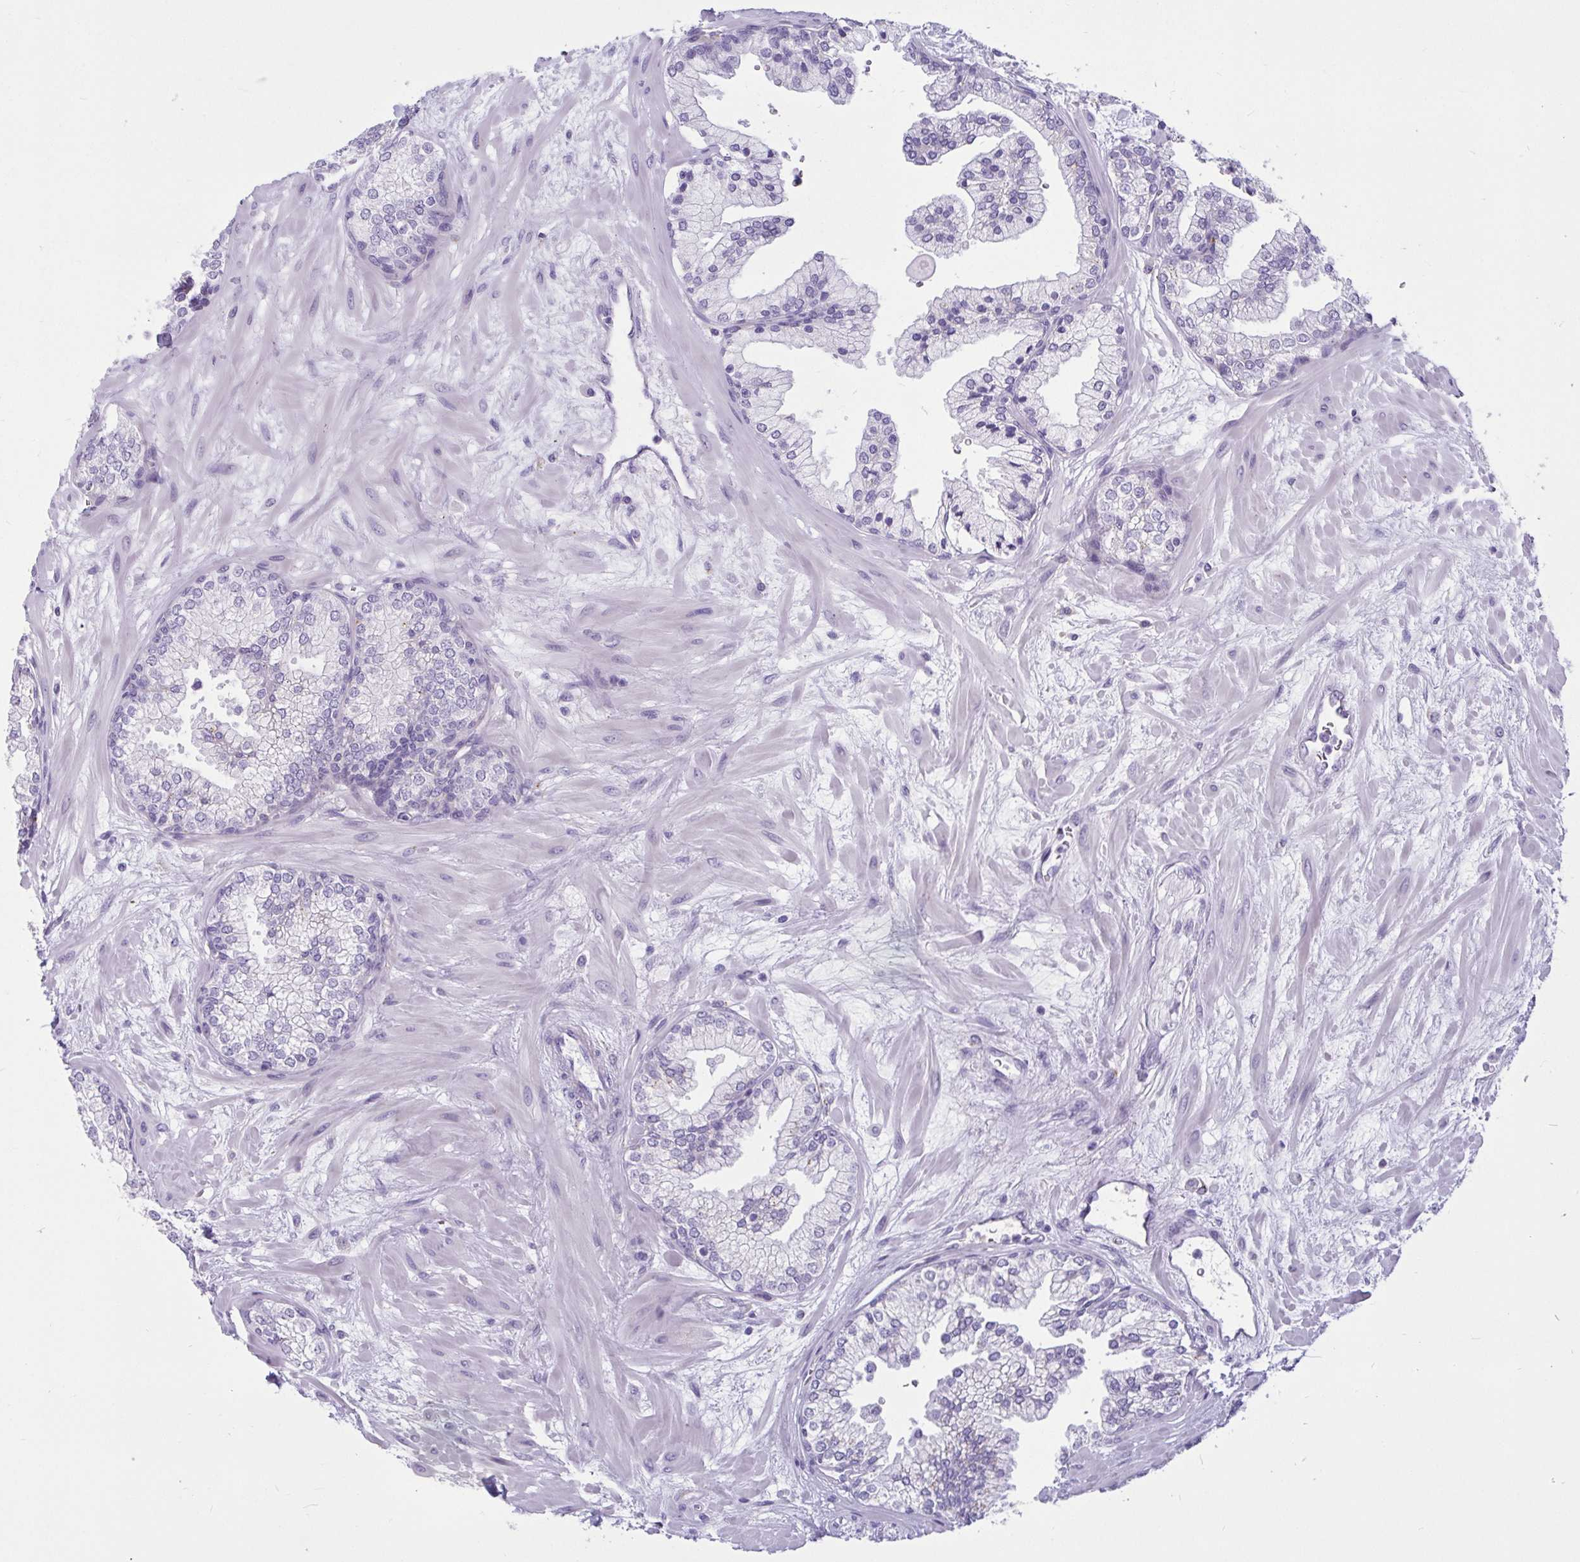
{"staining": {"intensity": "negative", "quantity": "none", "location": "none"}, "tissue": "prostate", "cell_type": "Glandular cells", "image_type": "normal", "snomed": [{"axis": "morphology", "description": "Normal tissue, NOS"}, {"axis": "topography", "description": "Prostate"}, {"axis": "topography", "description": "Peripheral nerve tissue"}], "caption": "Immunohistochemistry of unremarkable human prostate displays no staining in glandular cells.", "gene": "CTSZ", "patient": {"sex": "male", "age": 61}}